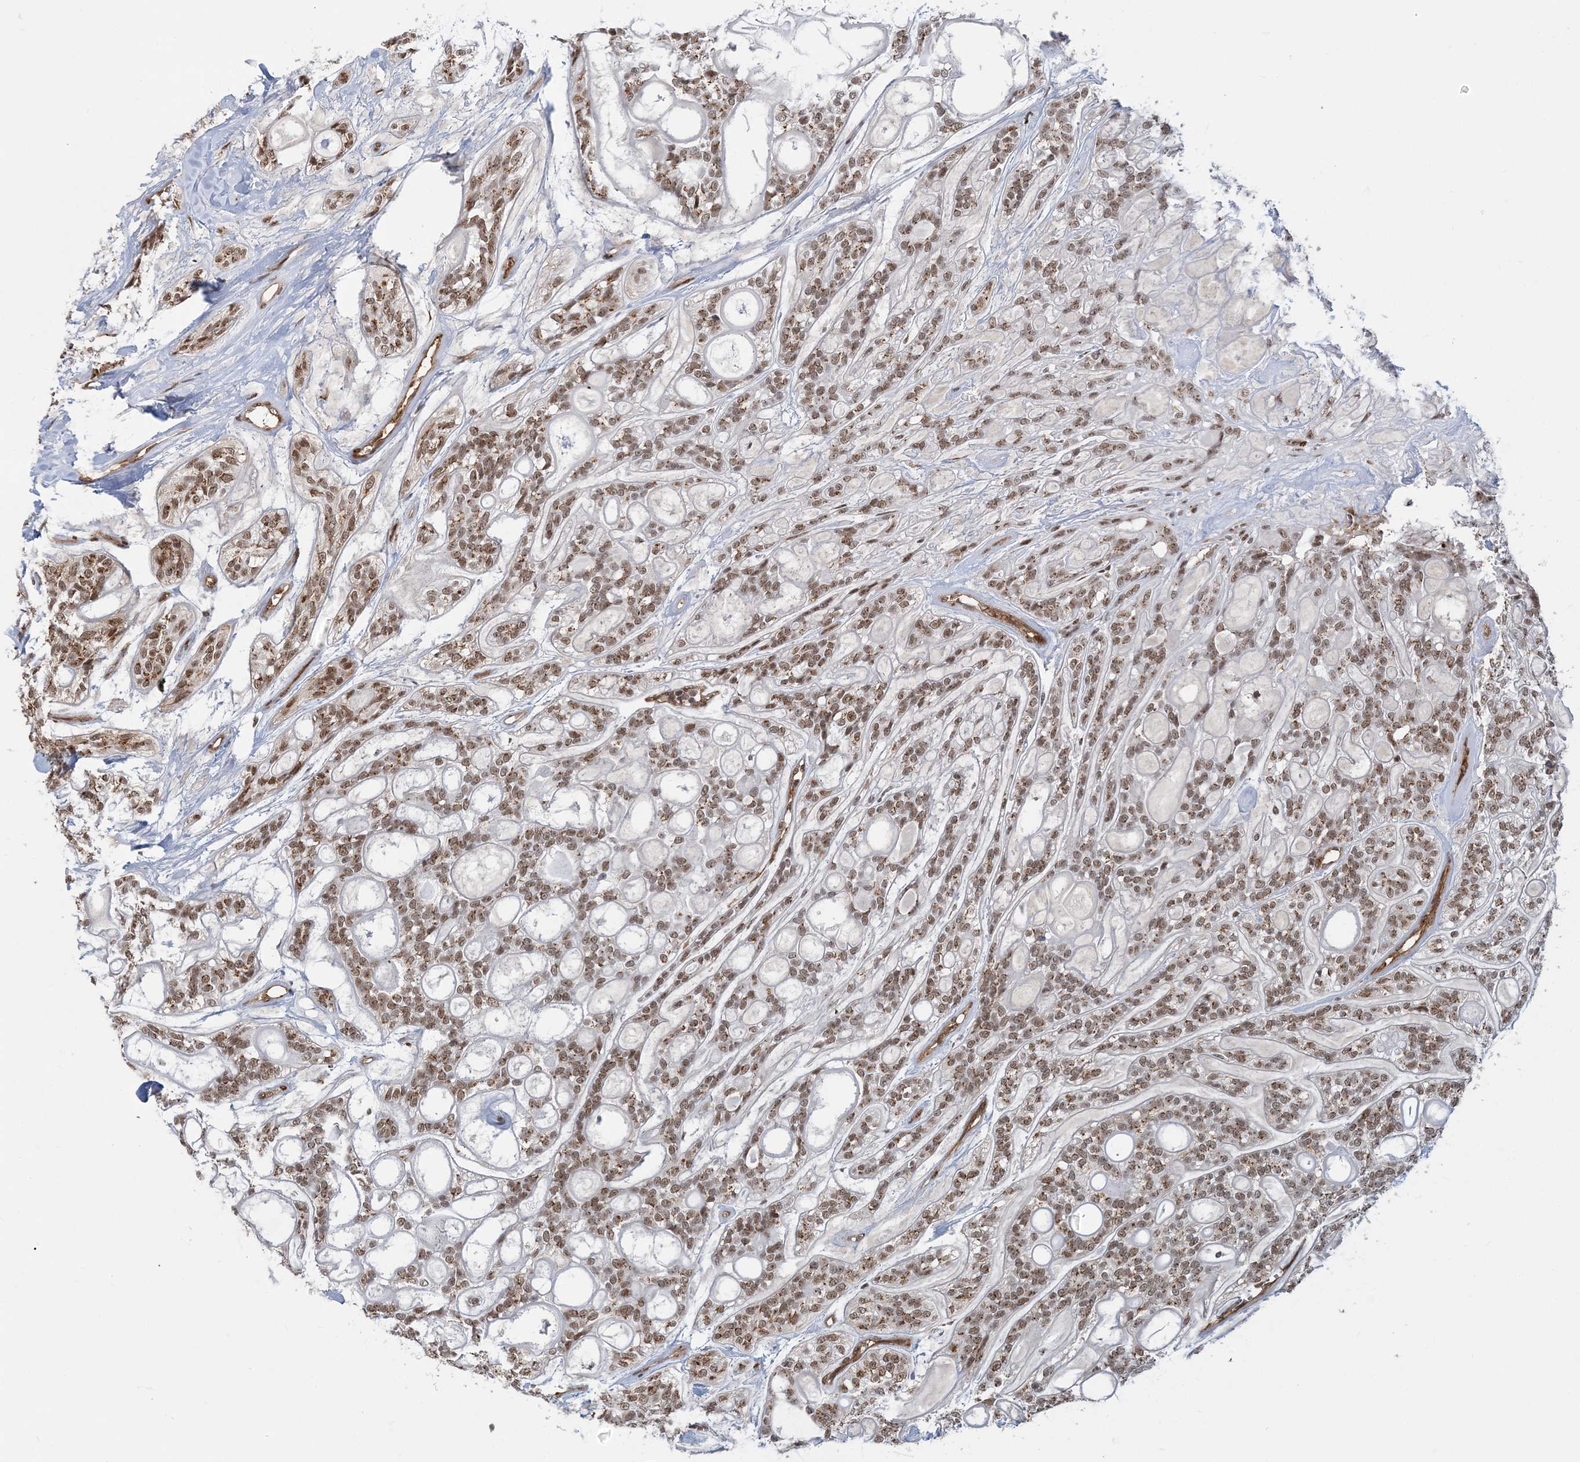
{"staining": {"intensity": "moderate", "quantity": ">75%", "location": "cytoplasmic/membranous,nuclear"}, "tissue": "head and neck cancer", "cell_type": "Tumor cells", "image_type": "cancer", "snomed": [{"axis": "morphology", "description": "Adenocarcinoma, NOS"}, {"axis": "topography", "description": "Head-Neck"}], "caption": "Moderate cytoplasmic/membranous and nuclear protein staining is appreciated in approximately >75% of tumor cells in adenocarcinoma (head and neck).", "gene": "PLRG1", "patient": {"sex": "male", "age": 66}}